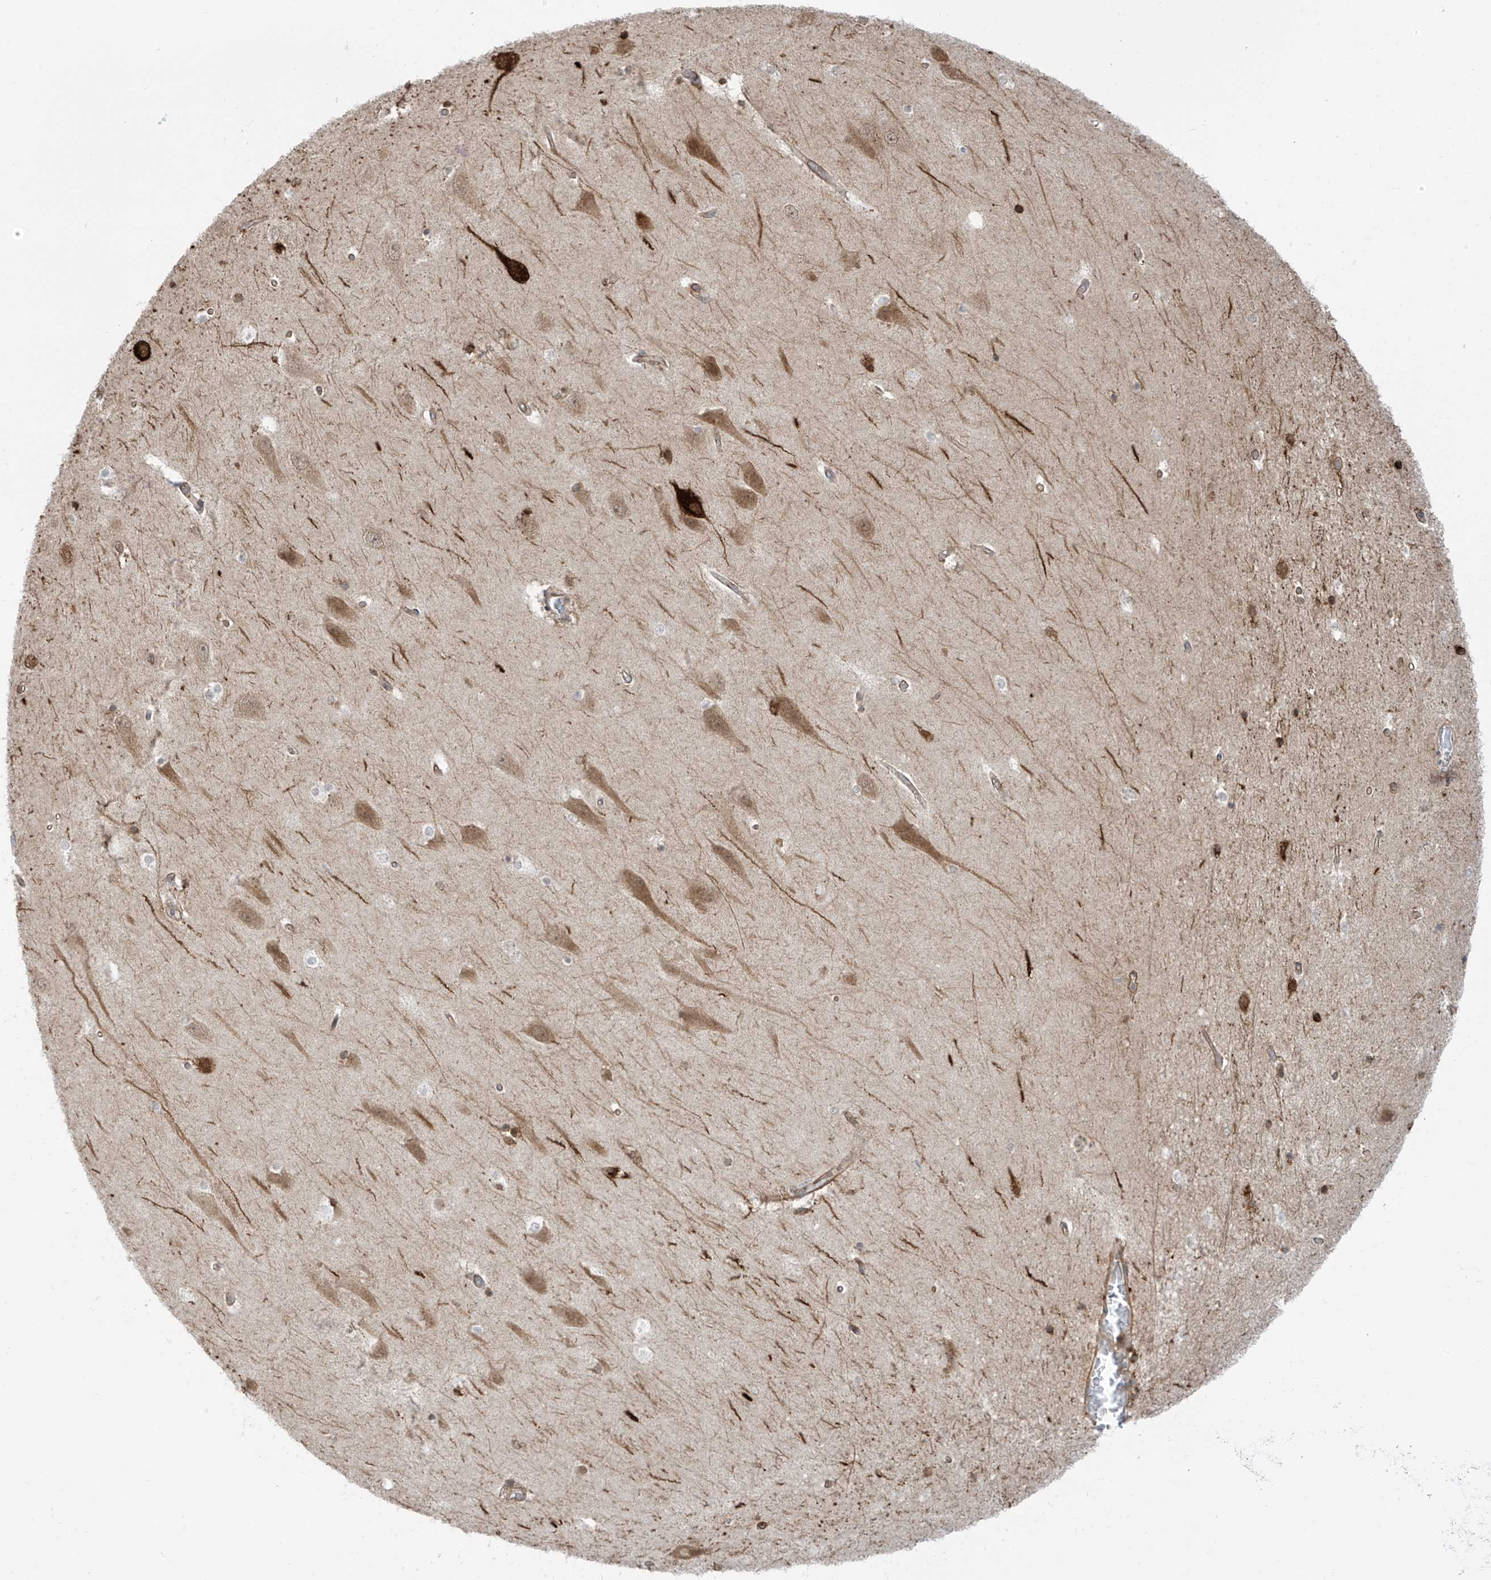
{"staining": {"intensity": "negative", "quantity": "none", "location": "none"}, "tissue": "hippocampus", "cell_type": "Glial cells", "image_type": "normal", "snomed": [{"axis": "morphology", "description": "Normal tissue, NOS"}, {"axis": "topography", "description": "Hippocampus"}], "caption": "IHC micrograph of benign hippocampus: human hippocampus stained with DAB (3,3'-diaminobenzidine) demonstrates no significant protein expression in glial cells. (DAB (3,3'-diaminobenzidine) immunohistochemistry (IHC) visualized using brightfield microscopy, high magnification).", "gene": "HS6ST2", "patient": {"sex": "male", "age": 45}}